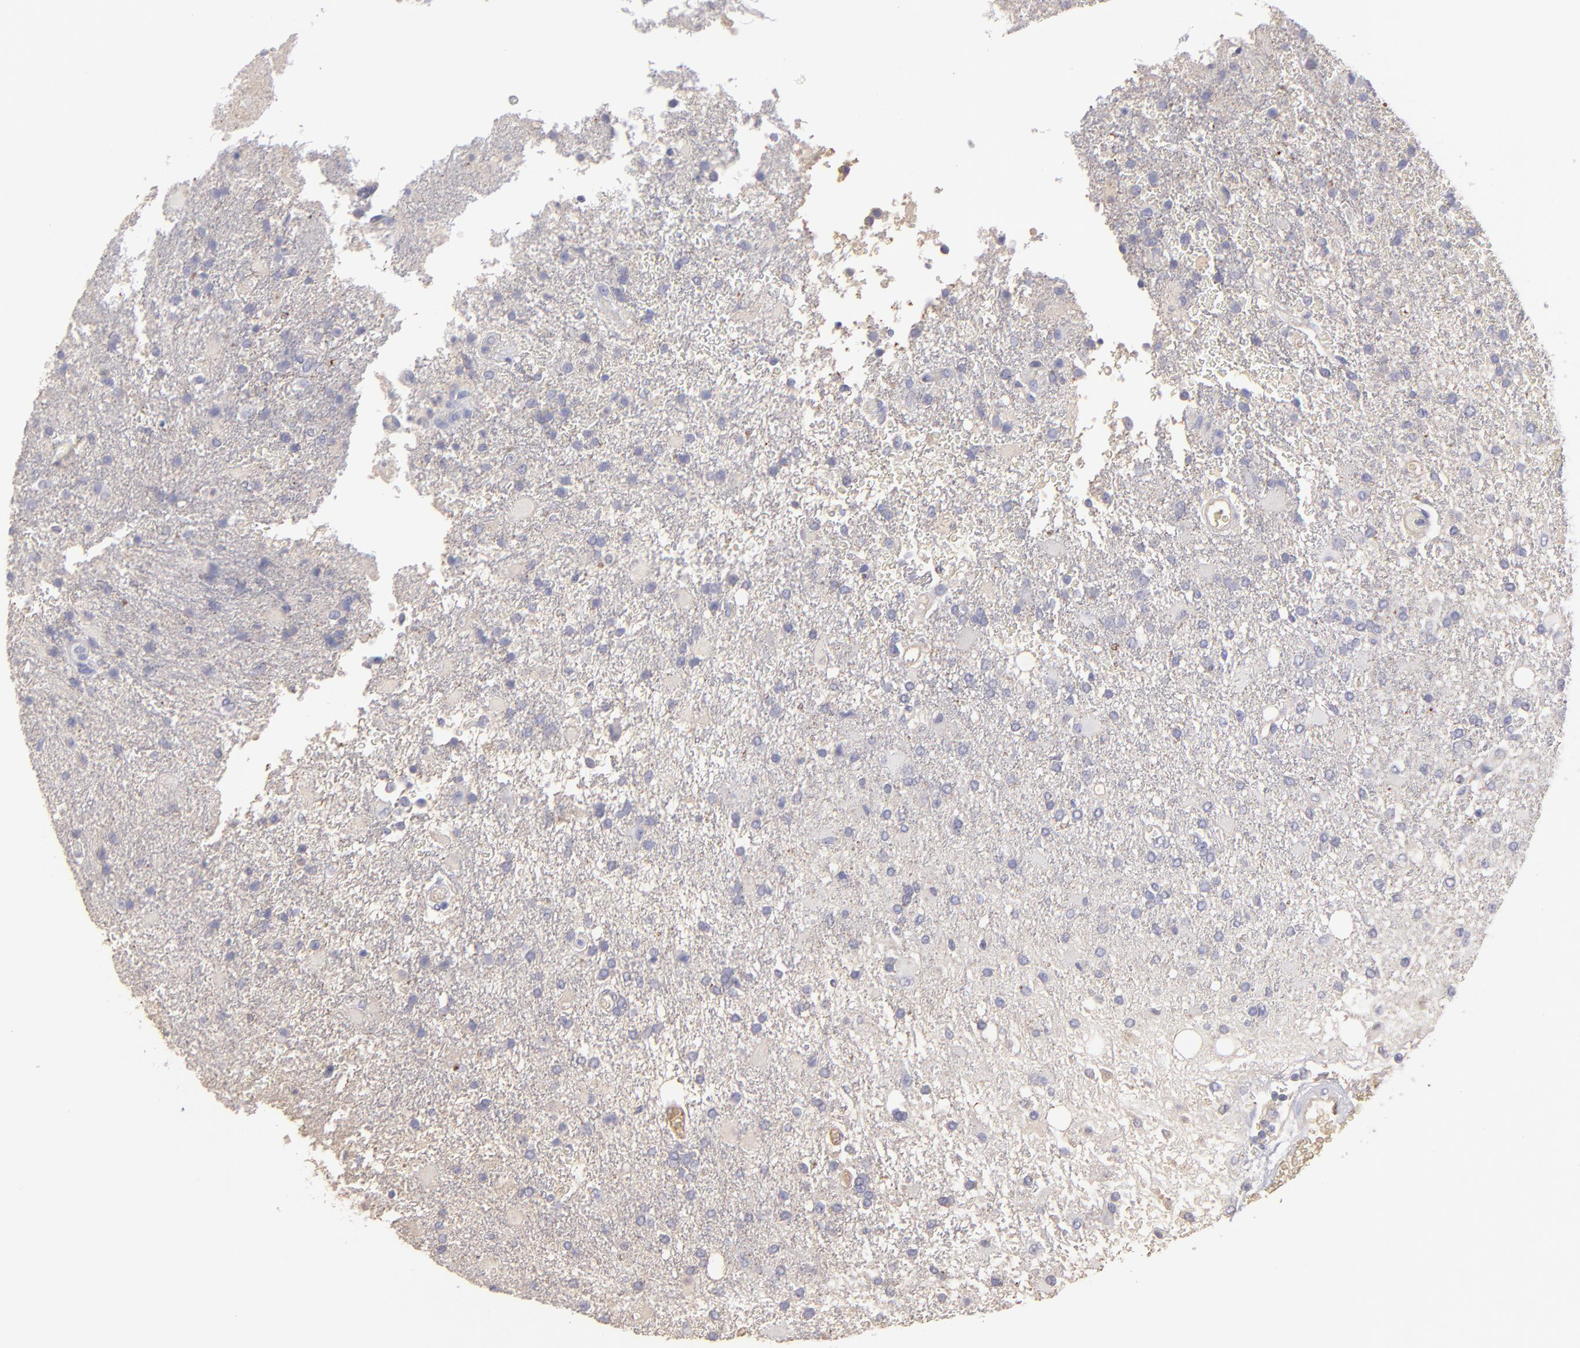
{"staining": {"intensity": "negative", "quantity": "none", "location": "none"}, "tissue": "glioma", "cell_type": "Tumor cells", "image_type": "cancer", "snomed": [{"axis": "morphology", "description": "Glioma, malignant, High grade"}, {"axis": "topography", "description": "Cerebral cortex"}], "caption": "High magnification brightfield microscopy of malignant glioma (high-grade) stained with DAB (brown) and counterstained with hematoxylin (blue): tumor cells show no significant positivity.", "gene": "ABCC4", "patient": {"sex": "male", "age": 79}}